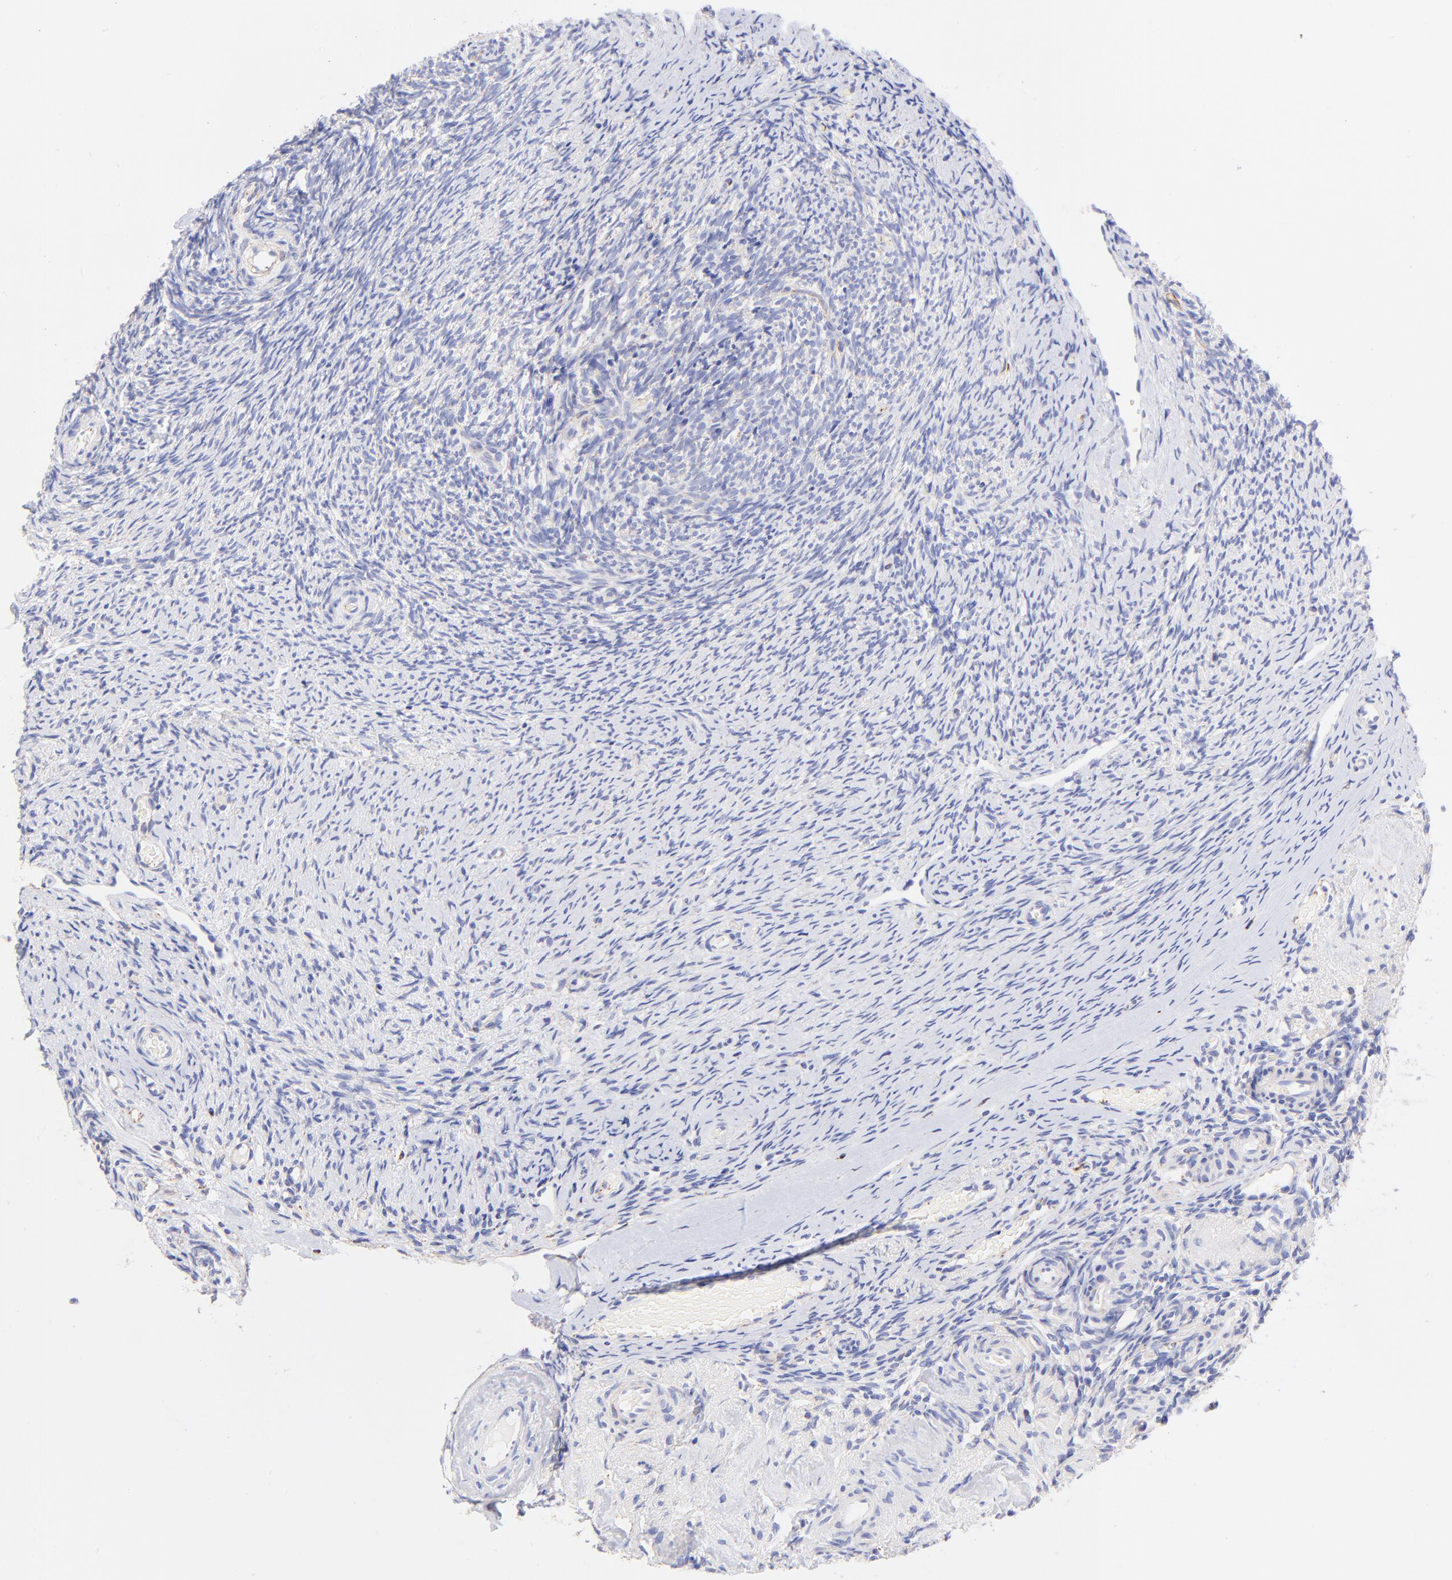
{"staining": {"intensity": "negative", "quantity": "none", "location": "none"}, "tissue": "ovary", "cell_type": "Ovarian stroma cells", "image_type": "normal", "snomed": [{"axis": "morphology", "description": "Normal tissue, NOS"}, {"axis": "topography", "description": "Ovary"}], "caption": "This is an immunohistochemistry photomicrograph of unremarkable human ovary. There is no positivity in ovarian stroma cells.", "gene": "SPARC", "patient": {"sex": "female", "age": 60}}